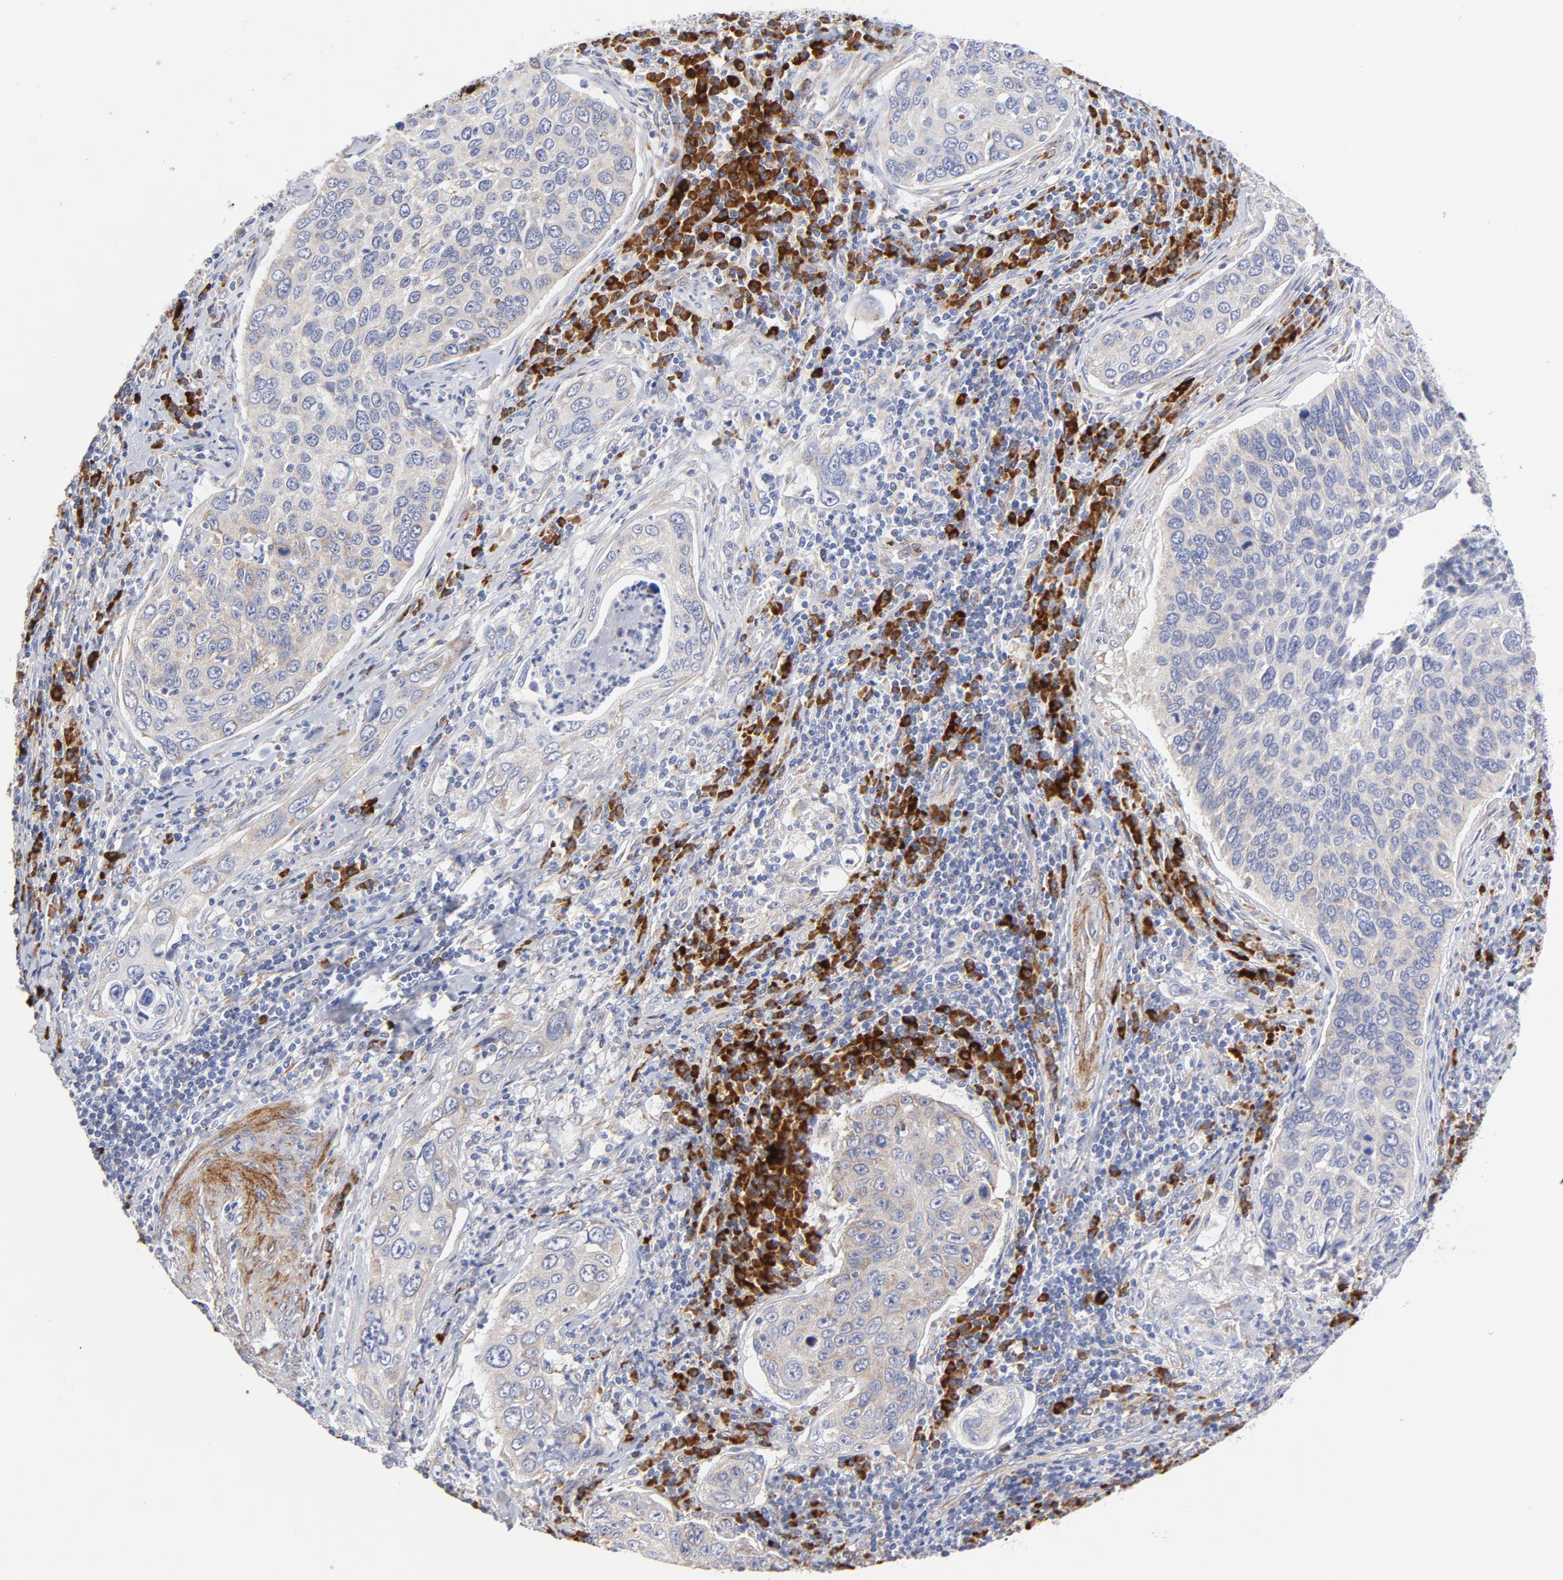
{"staining": {"intensity": "weak", "quantity": "<25%", "location": "cytoplasmic/membranous"}, "tissue": "cervical cancer", "cell_type": "Tumor cells", "image_type": "cancer", "snomed": [{"axis": "morphology", "description": "Squamous cell carcinoma, NOS"}, {"axis": "topography", "description": "Cervix"}], "caption": "IHC histopathology image of cervical cancer (squamous cell carcinoma) stained for a protein (brown), which exhibits no staining in tumor cells.", "gene": "RAPGEF3", "patient": {"sex": "female", "age": 53}}